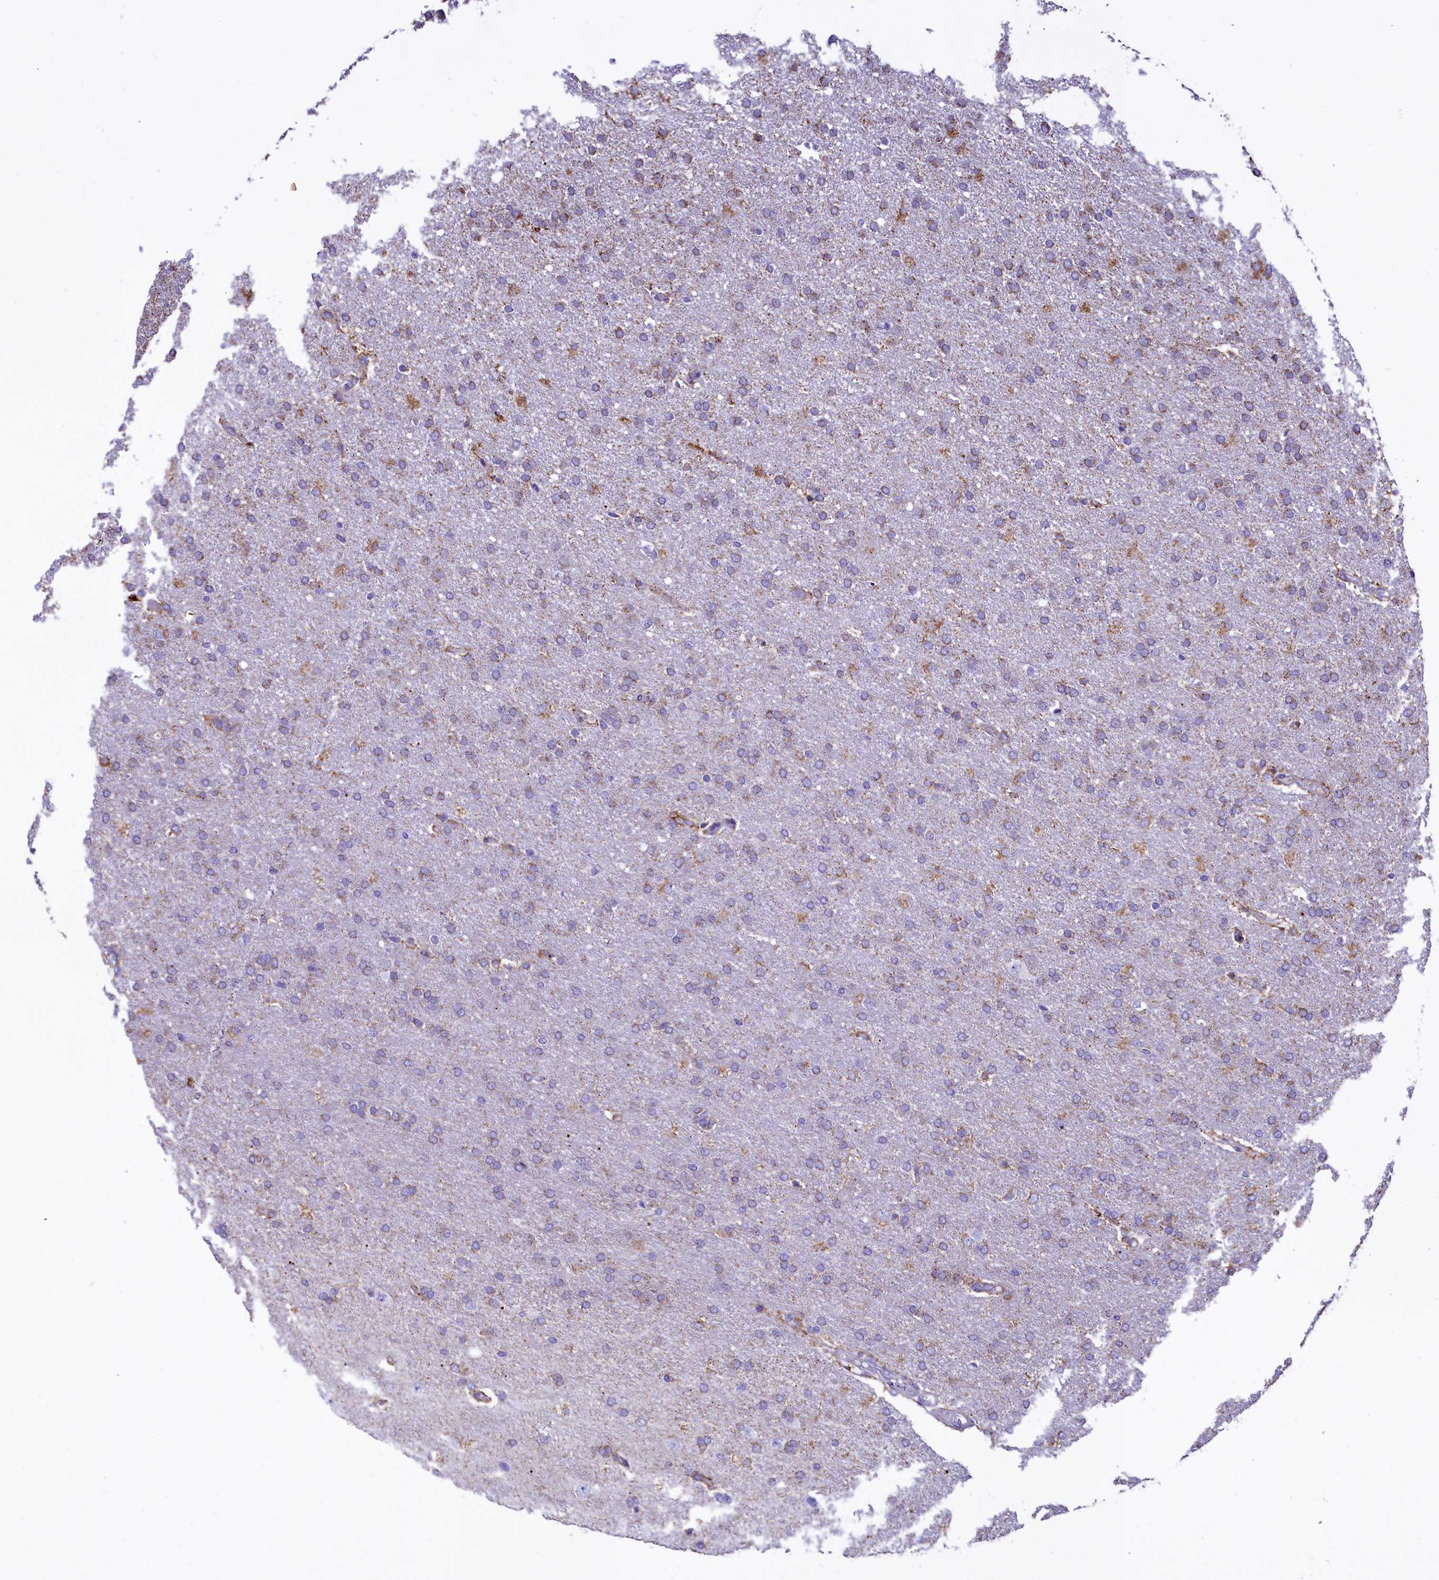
{"staining": {"intensity": "weak", "quantity": "25%-75%", "location": "cytoplasmic/membranous"}, "tissue": "glioma", "cell_type": "Tumor cells", "image_type": "cancer", "snomed": [{"axis": "morphology", "description": "Glioma, malignant, High grade"}, {"axis": "topography", "description": "Brain"}], "caption": "Weak cytoplasmic/membranous protein expression is seen in about 25%-75% of tumor cells in glioma.", "gene": "VWCE", "patient": {"sex": "male", "age": 72}}